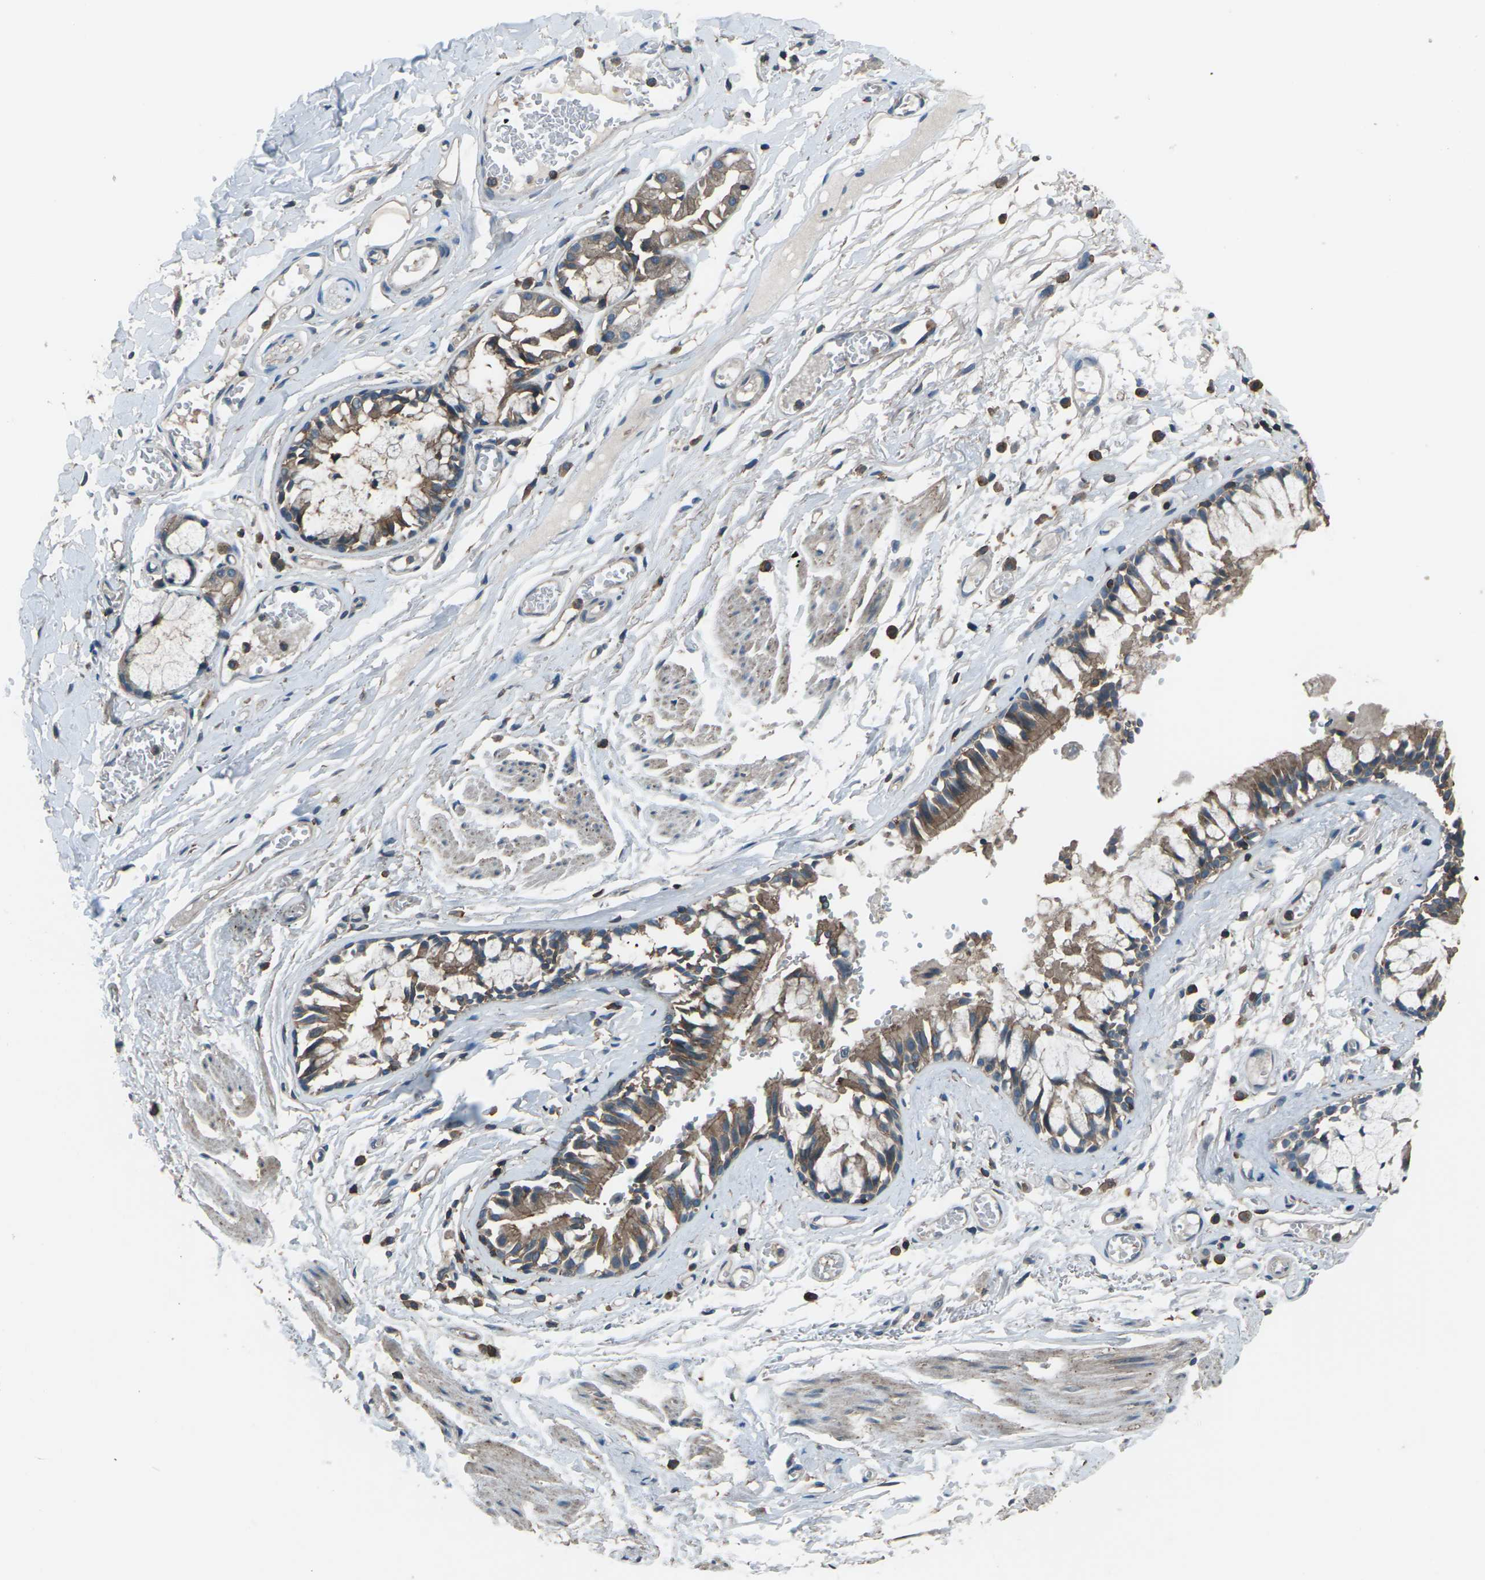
{"staining": {"intensity": "moderate", "quantity": ">75%", "location": "cytoplasmic/membranous"}, "tissue": "bronchus", "cell_type": "Respiratory epithelial cells", "image_type": "normal", "snomed": [{"axis": "morphology", "description": "Normal tissue, NOS"}, {"axis": "morphology", "description": "Inflammation, NOS"}, {"axis": "topography", "description": "Cartilage tissue"}, {"axis": "topography", "description": "Lung"}], "caption": "Immunohistochemical staining of normal human bronchus exhibits moderate cytoplasmic/membranous protein positivity in about >75% of respiratory epithelial cells.", "gene": "CMTM4", "patient": {"sex": "male", "age": 71}}